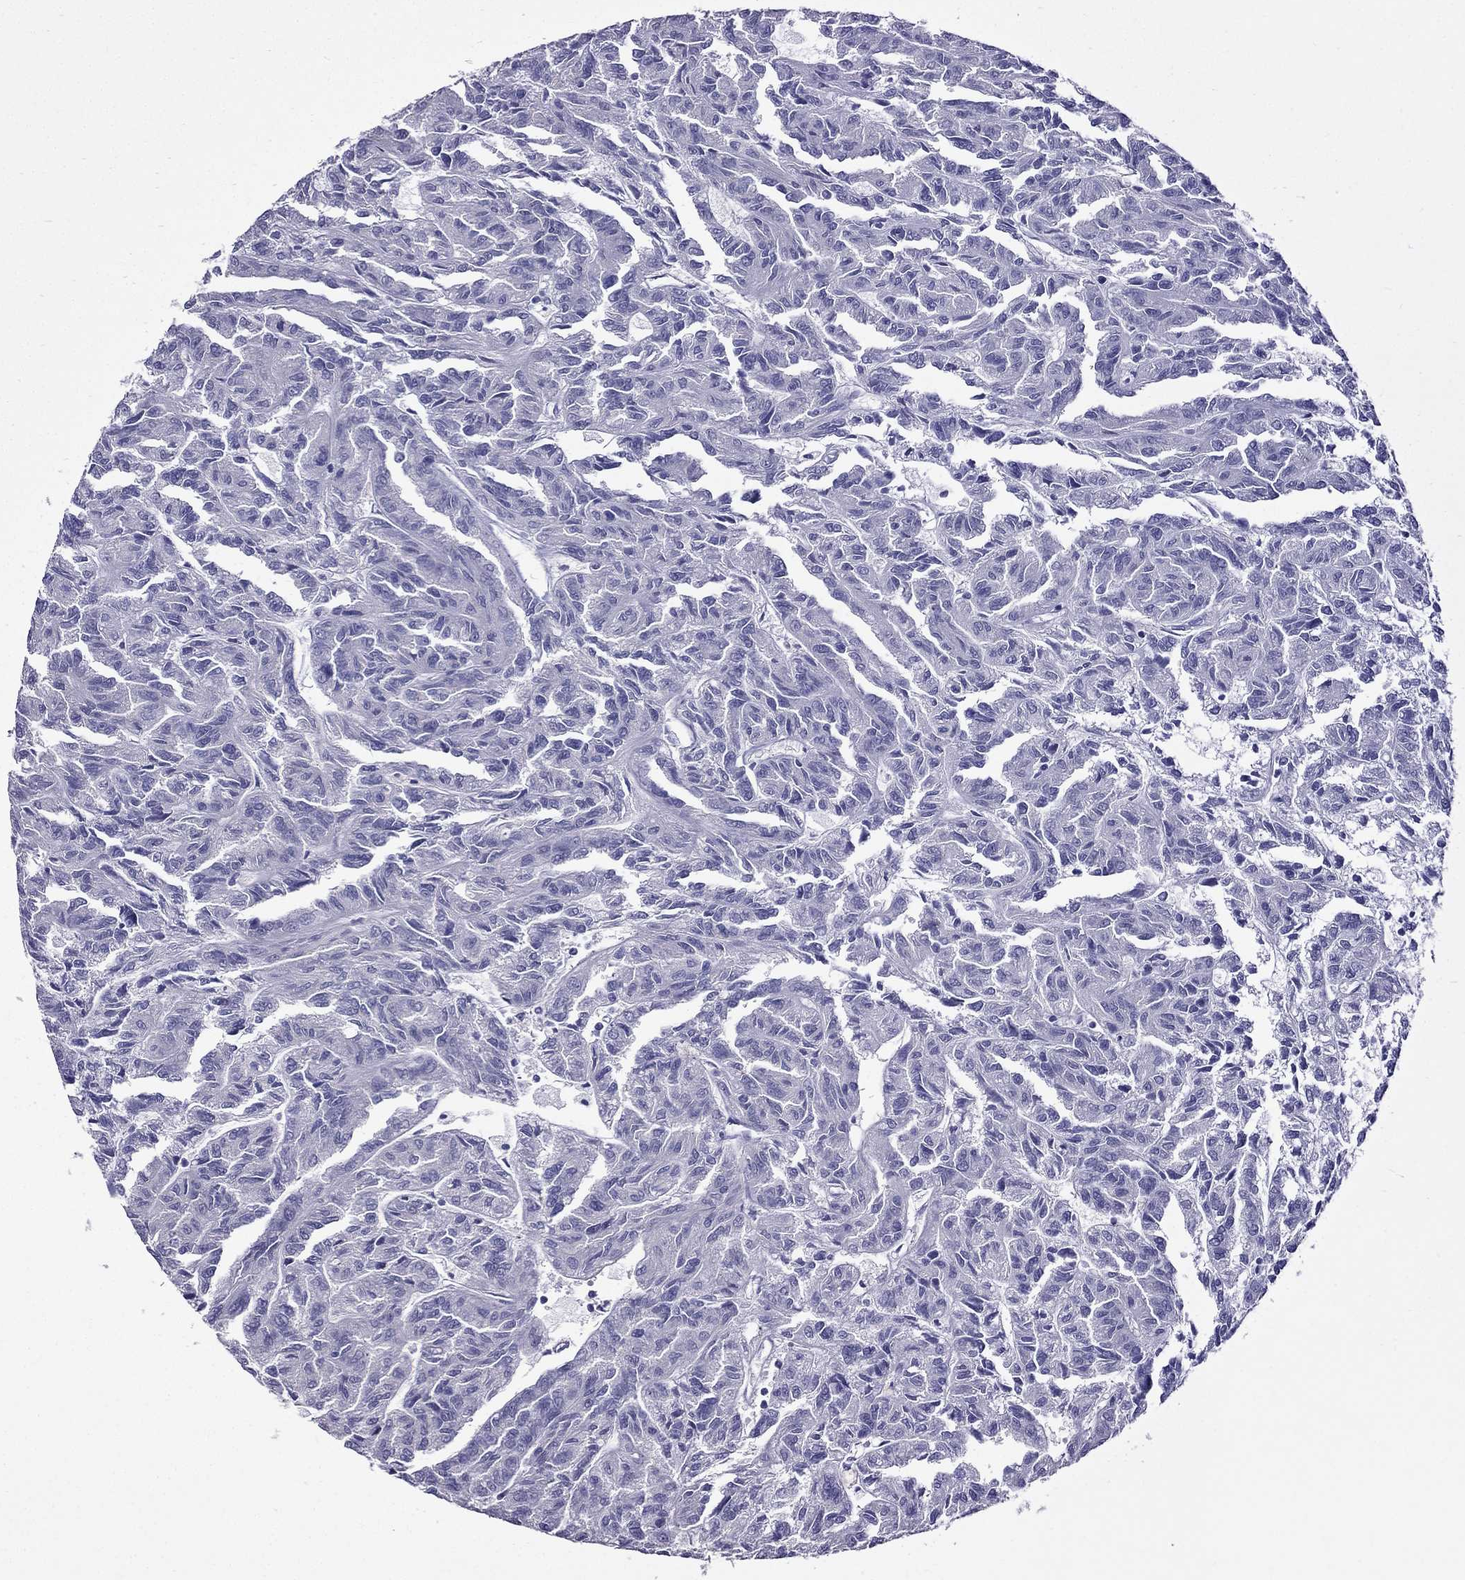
{"staining": {"intensity": "negative", "quantity": "none", "location": "none"}, "tissue": "renal cancer", "cell_type": "Tumor cells", "image_type": "cancer", "snomed": [{"axis": "morphology", "description": "Adenocarcinoma, NOS"}, {"axis": "topography", "description": "Kidney"}], "caption": "Immunohistochemistry (IHC) histopathology image of adenocarcinoma (renal) stained for a protein (brown), which exhibits no positivity in tumor cells.", "gene": "ZNF541", "patient": {"sex": "male", "age": 79}}